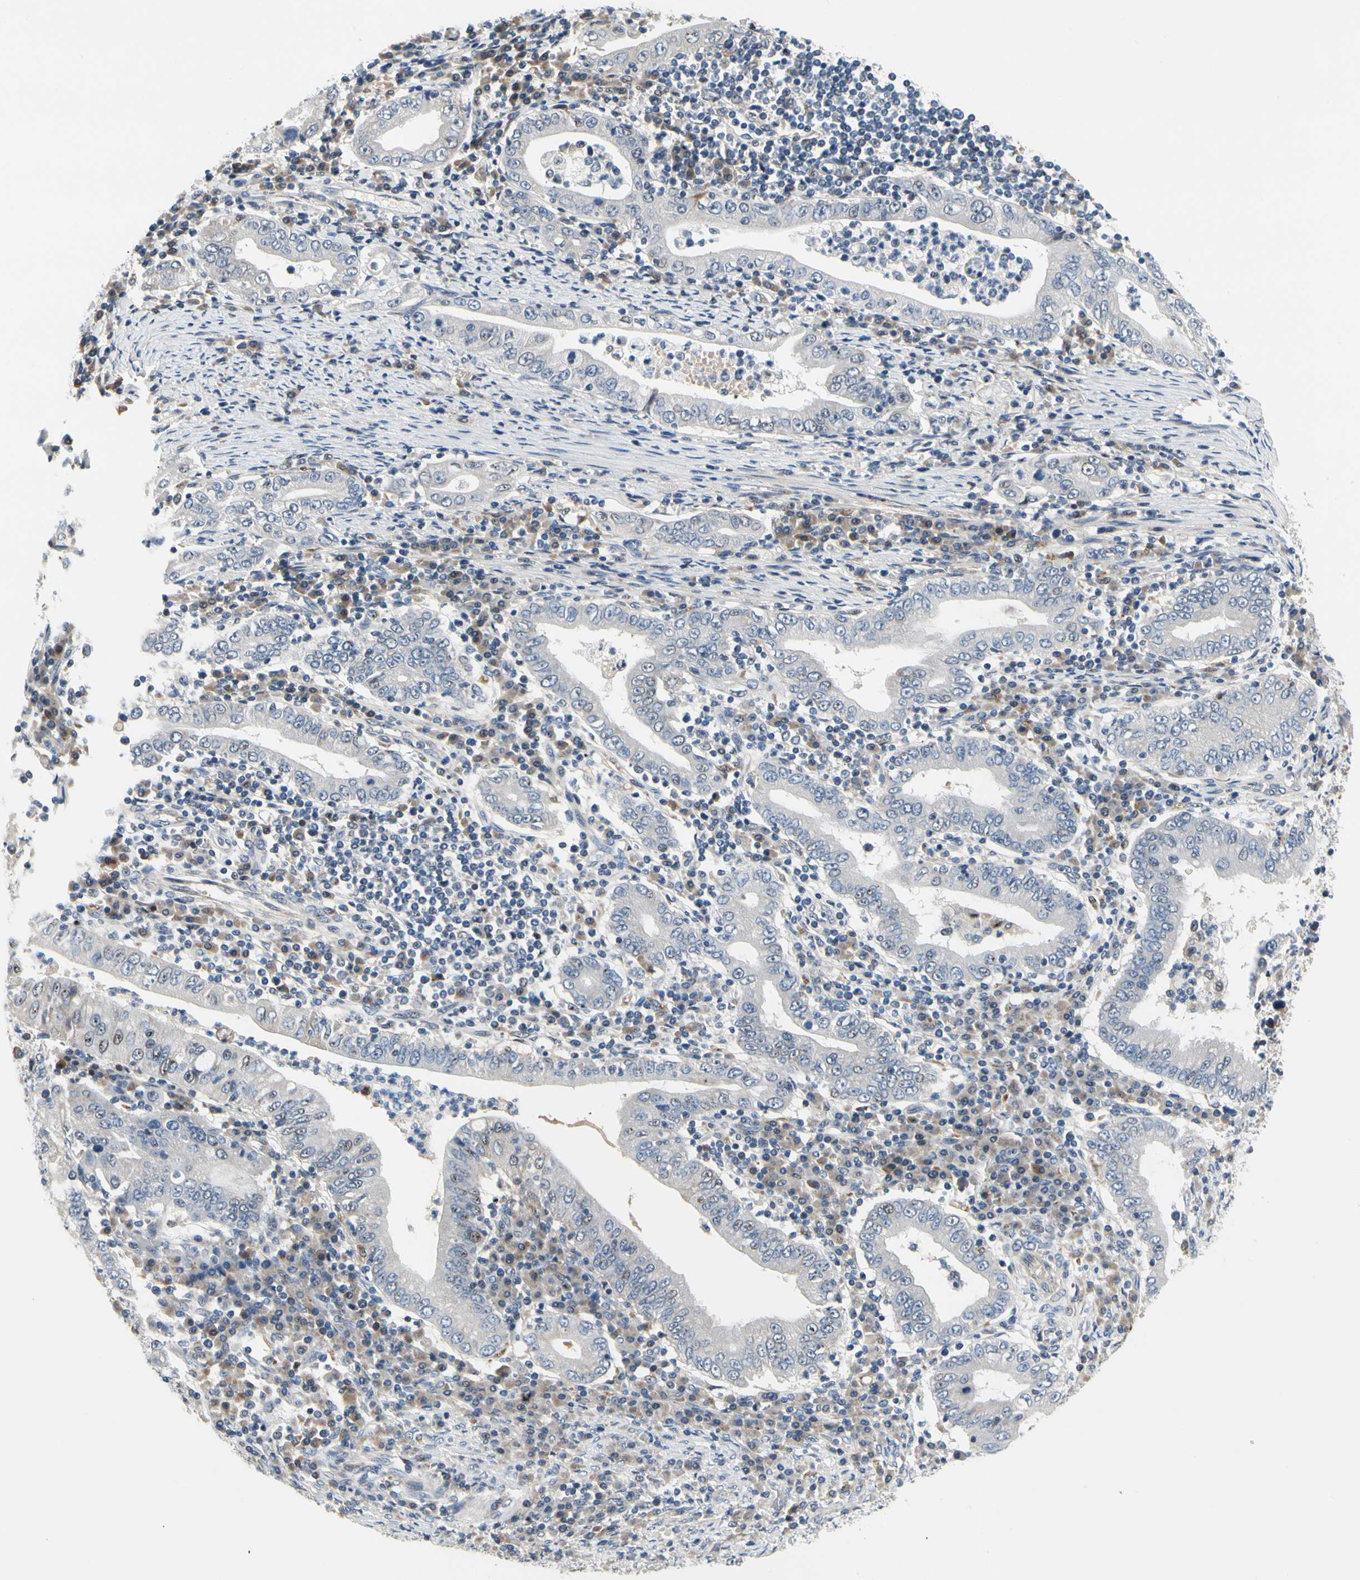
{"staining": {"intensity": "negative", "quantity": "none", "location": "none"}, "tissue": "stomach cancer", "cell_type": "Tumor cells", "image_type": "cancer", "snomed": [{"axis": "morphology", "description": "Normal tissue, NOS"}, {"axis": "morphology", "description": "Adenocarcinoma, NOS"}, {"axis": "topography", "description": "Esophagus"}, {"axis": "topography", "description": "Stomach, upper"}, {"axis": "topography", "description": "Peripheral nerve tissue"}], "caption": "IHC of stomach cancer reveals no staining in tumor cells.", "gene": "NFASC", "patient": {"sex": "male", "age": 62}}